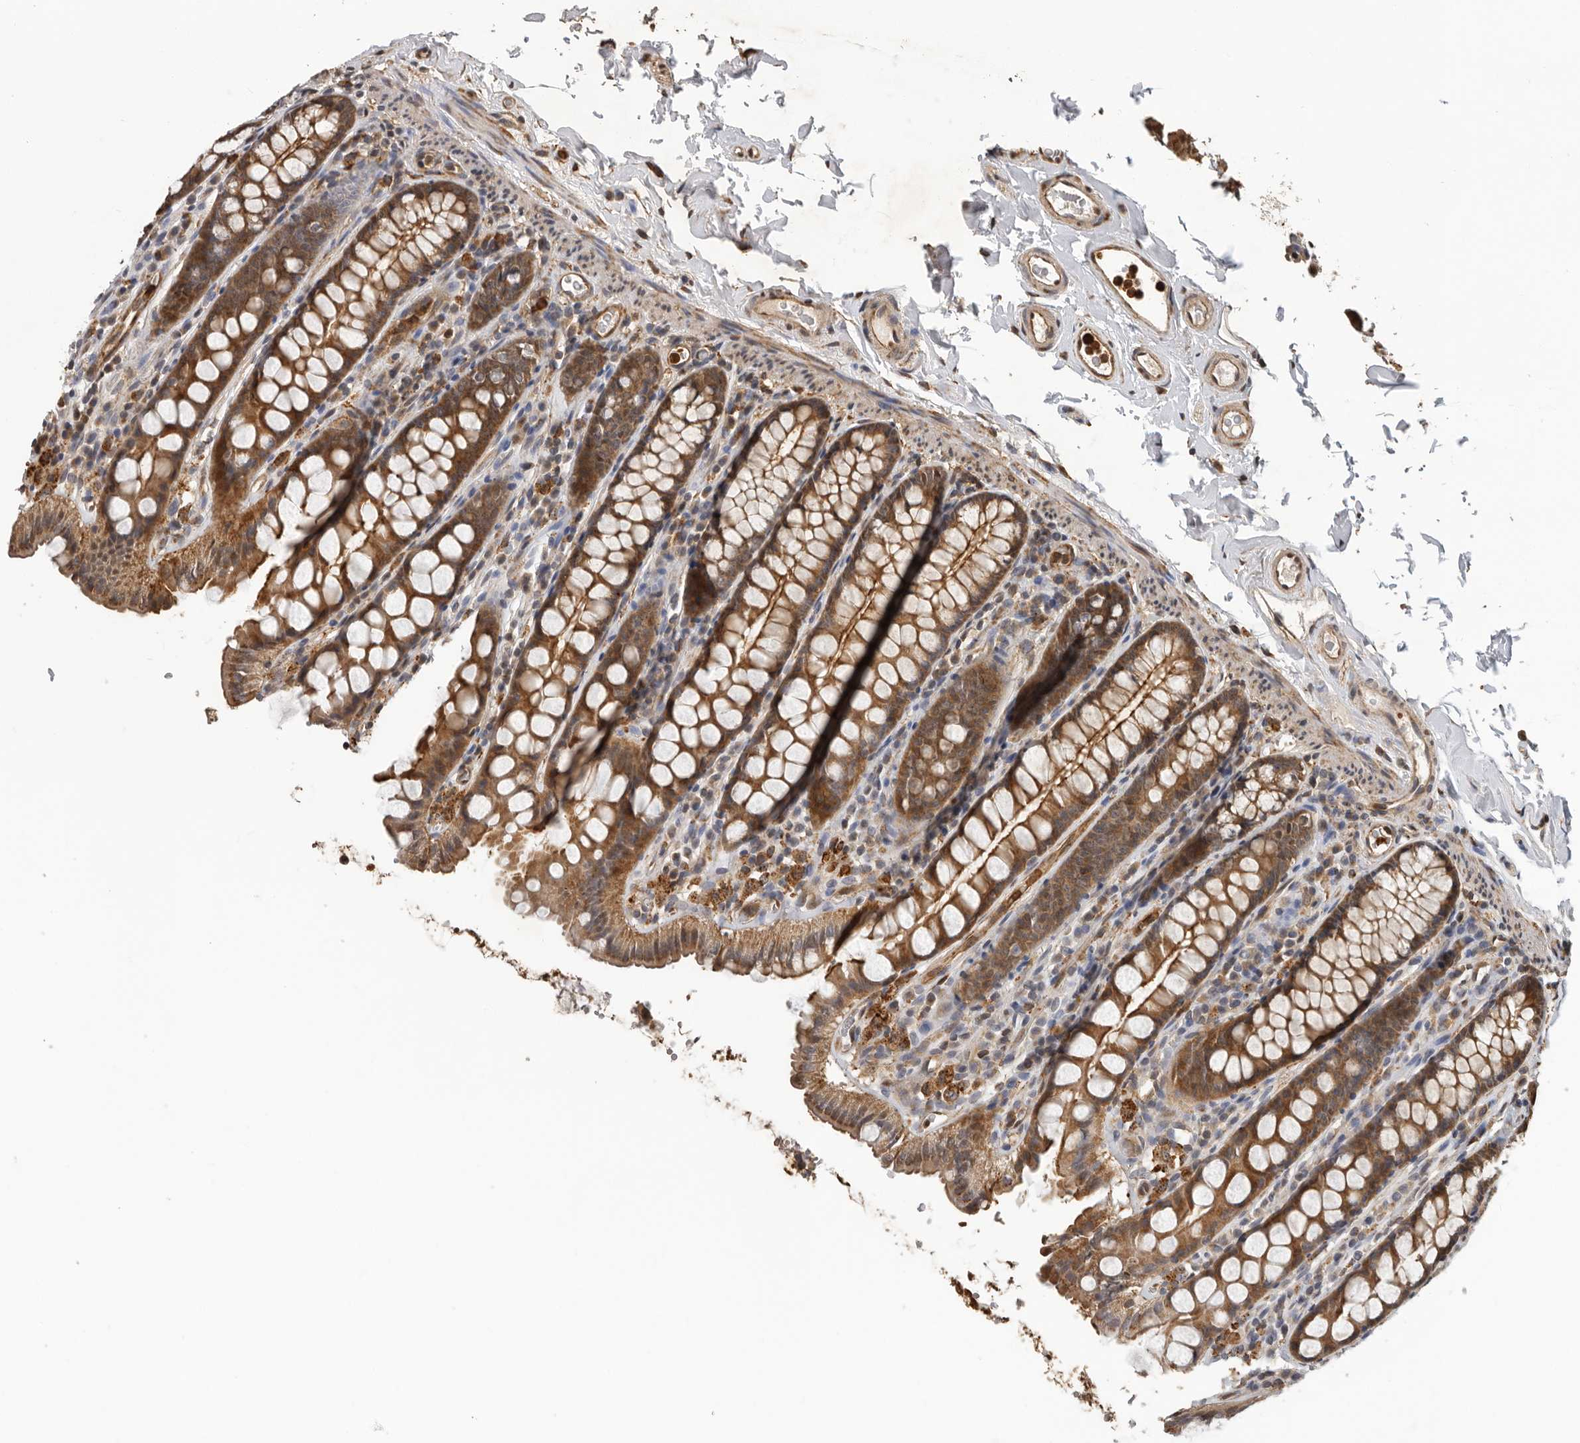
{"staining": {"intensity": "moderate", "quantity": ">75%", "location": "cytoplasmic/membranous"}, "tissue": "colon", "cell_type": "Endothelial cells", "image_type": "normal", "snomed": [{"axis": "morphology", "description": "Normal tissue, NOS"}, {"axis": "topography", "description": "Colon"}, {"axis": "topography", "description": "Peripheral nerve tissue"}], "caption": "DAB immunohistochemical staining of normal human colon displays moderate cytoplasmic/membranous protein positivity in approximately >75% of endothelial cells.", "gene": "RNF157", "patient": {"sex": "female", "age": 61}}